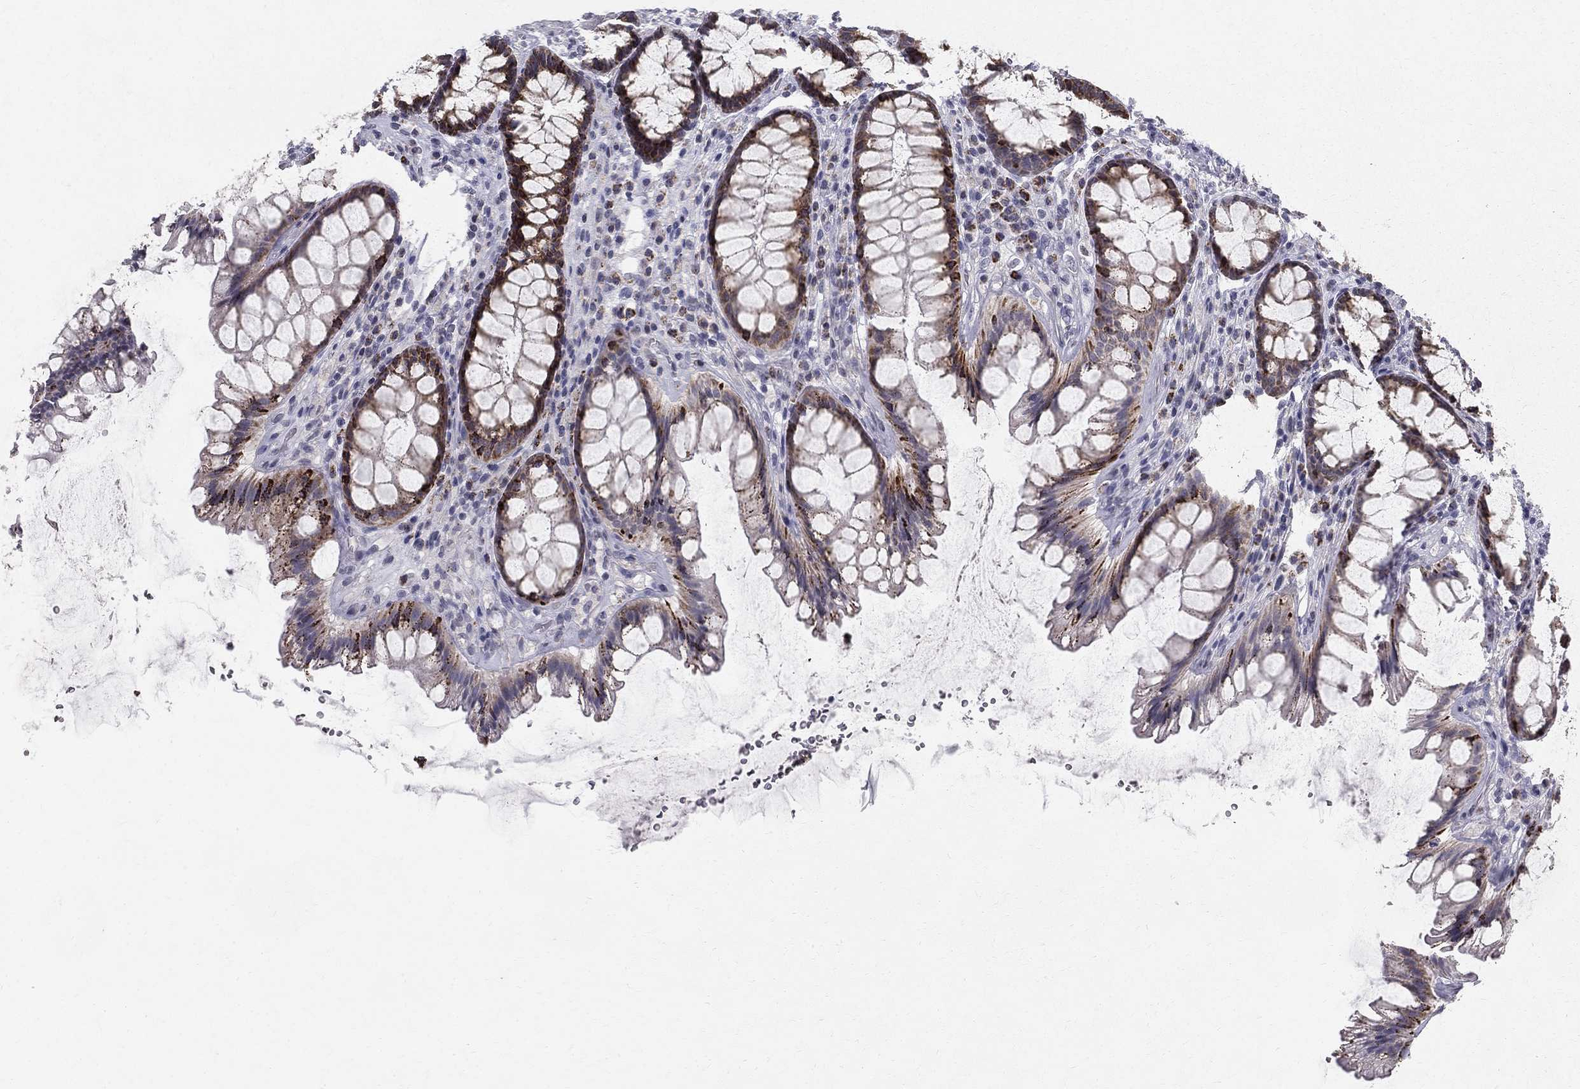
{"staining": {"intensity": "strong", "quantity": "25%-75%", "location": "cytoplasmic/membranous"}, "tissue": "rectum", "cell_type": "Glandular cells", "image_type": "normal", "snomed": [{"axis": "morphology", "description": "Normal tissue, NOS"}, {"axis": "topography", "description": "Rectum"}], "caption": "This photomicrograph exhibits normal rectum stained with immunohistochemistry (IHC) to label a protein in brown. The cytoplasmic/membranous of glandular cells show strong positivity for the protein. Nuclei are counter-stained blue.", "gene": "CLIC6", "patient": {"sex": "male", "age": 72}}